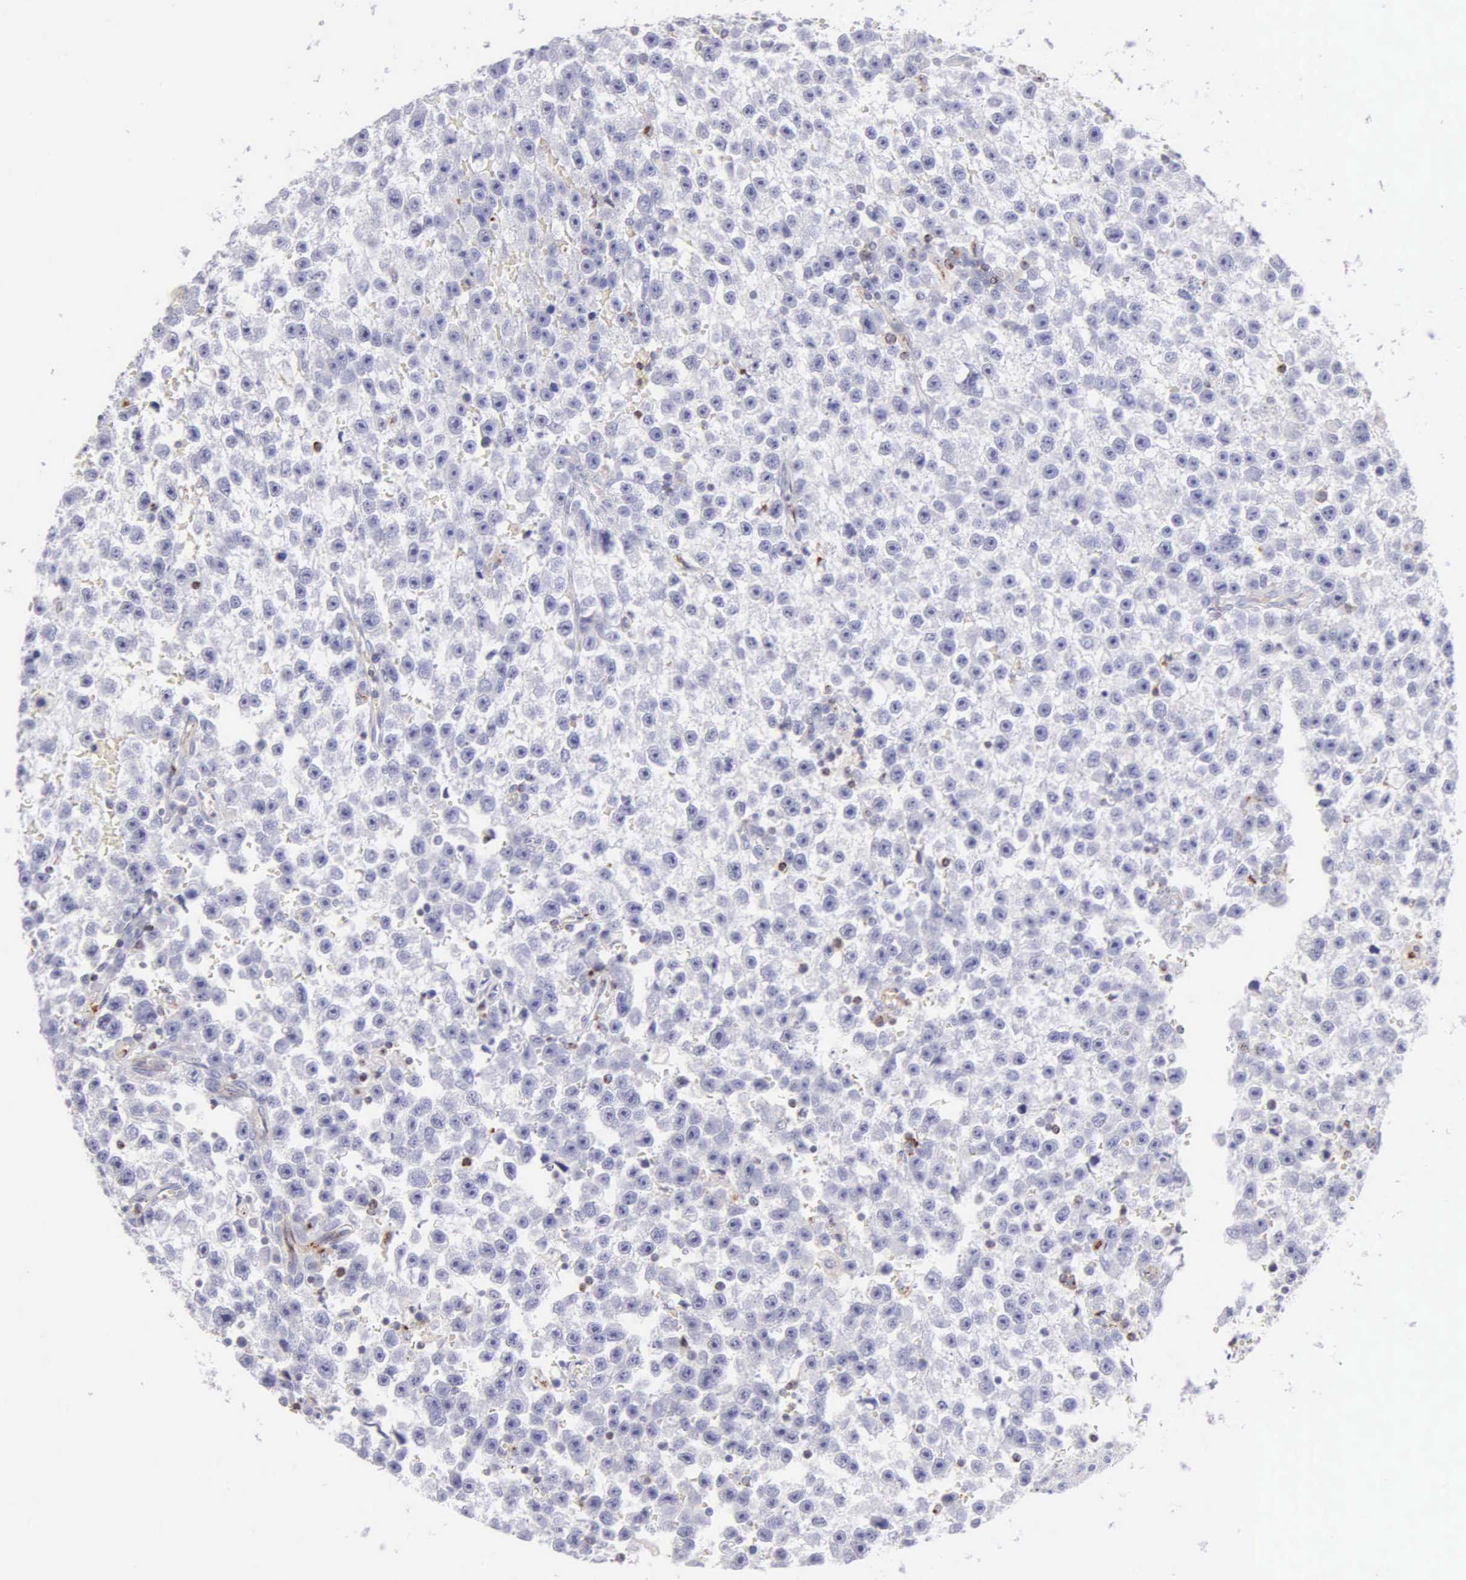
{"staining": {"intensity": "negative", "quantity": "none", "location": "none"}, "tissue": "testis cancer", "cell_type": "Tumor cells", "image_type": "cancer", "snomed": [{"axis": "morphology", "description": "Seminoma, NOS"}, {"axis": "topography", "description": "Testis"}], "caption": "This is a histopathology image of IHC staining of testis seminoma, which shows no expression in tumor cells.", "gene": "SRGN", "patient": {"sex": "male", "age": 33}}